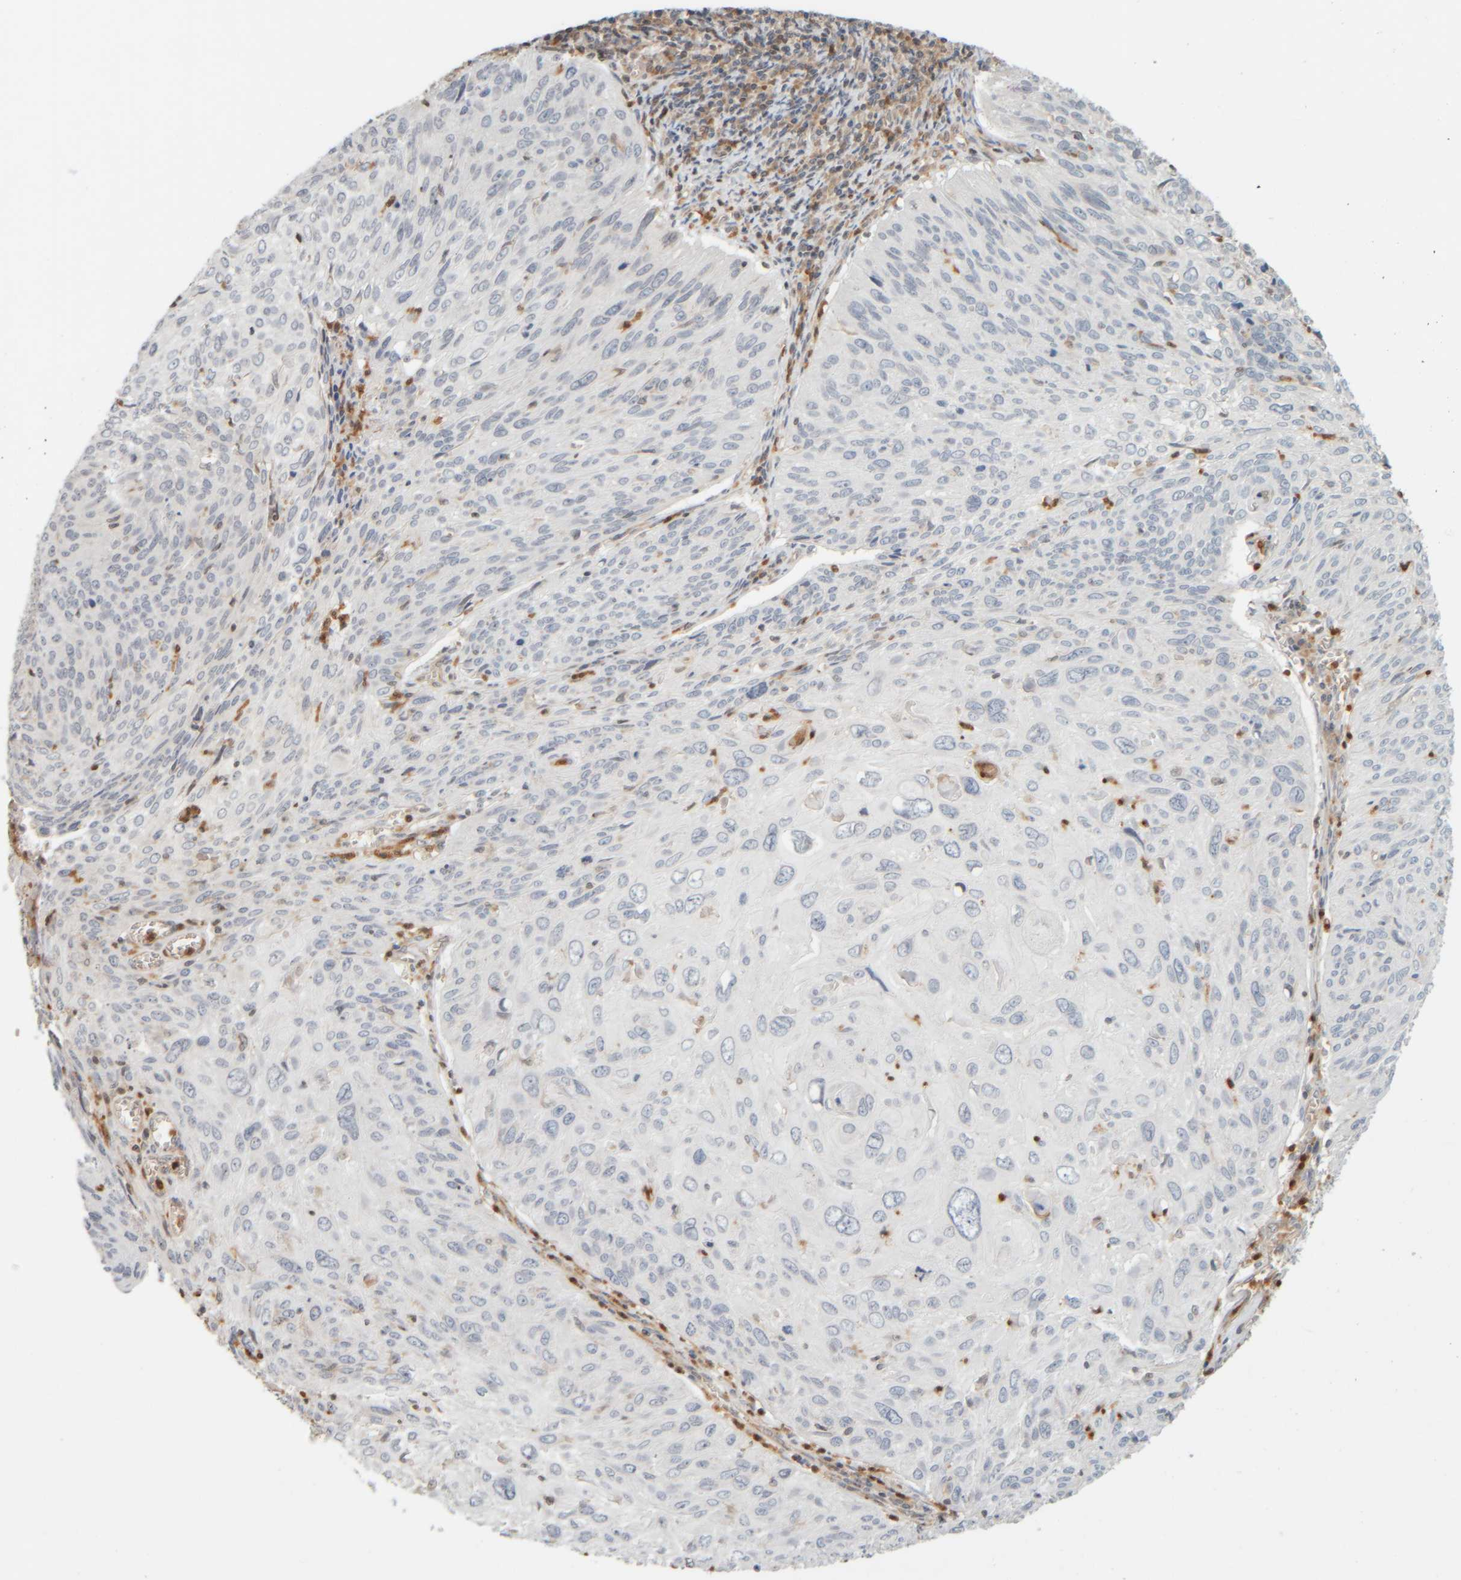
{"staining": {"intensity": "negative", "quantity": "none", "location": "none"}, "tissue": "cervical cancer", "cell_type": "Tumor cells", "image_type": "cancer", "snomed": [{"axis": "morphology", "description": "Squamous cell carcinoma, NOS"}, {"axis": "topography", "description": "Cervix"}], "caption": "This image is of cervical squamous cell carcinoma stained with immunohistochemistry (IHC) to label a protein in brown with the nuclei are counter-stained blue. There is no expression in tumor cells.", "gene": "PTGES3L-AARSD1", "patient": {"sex": "female", "age": 51}}